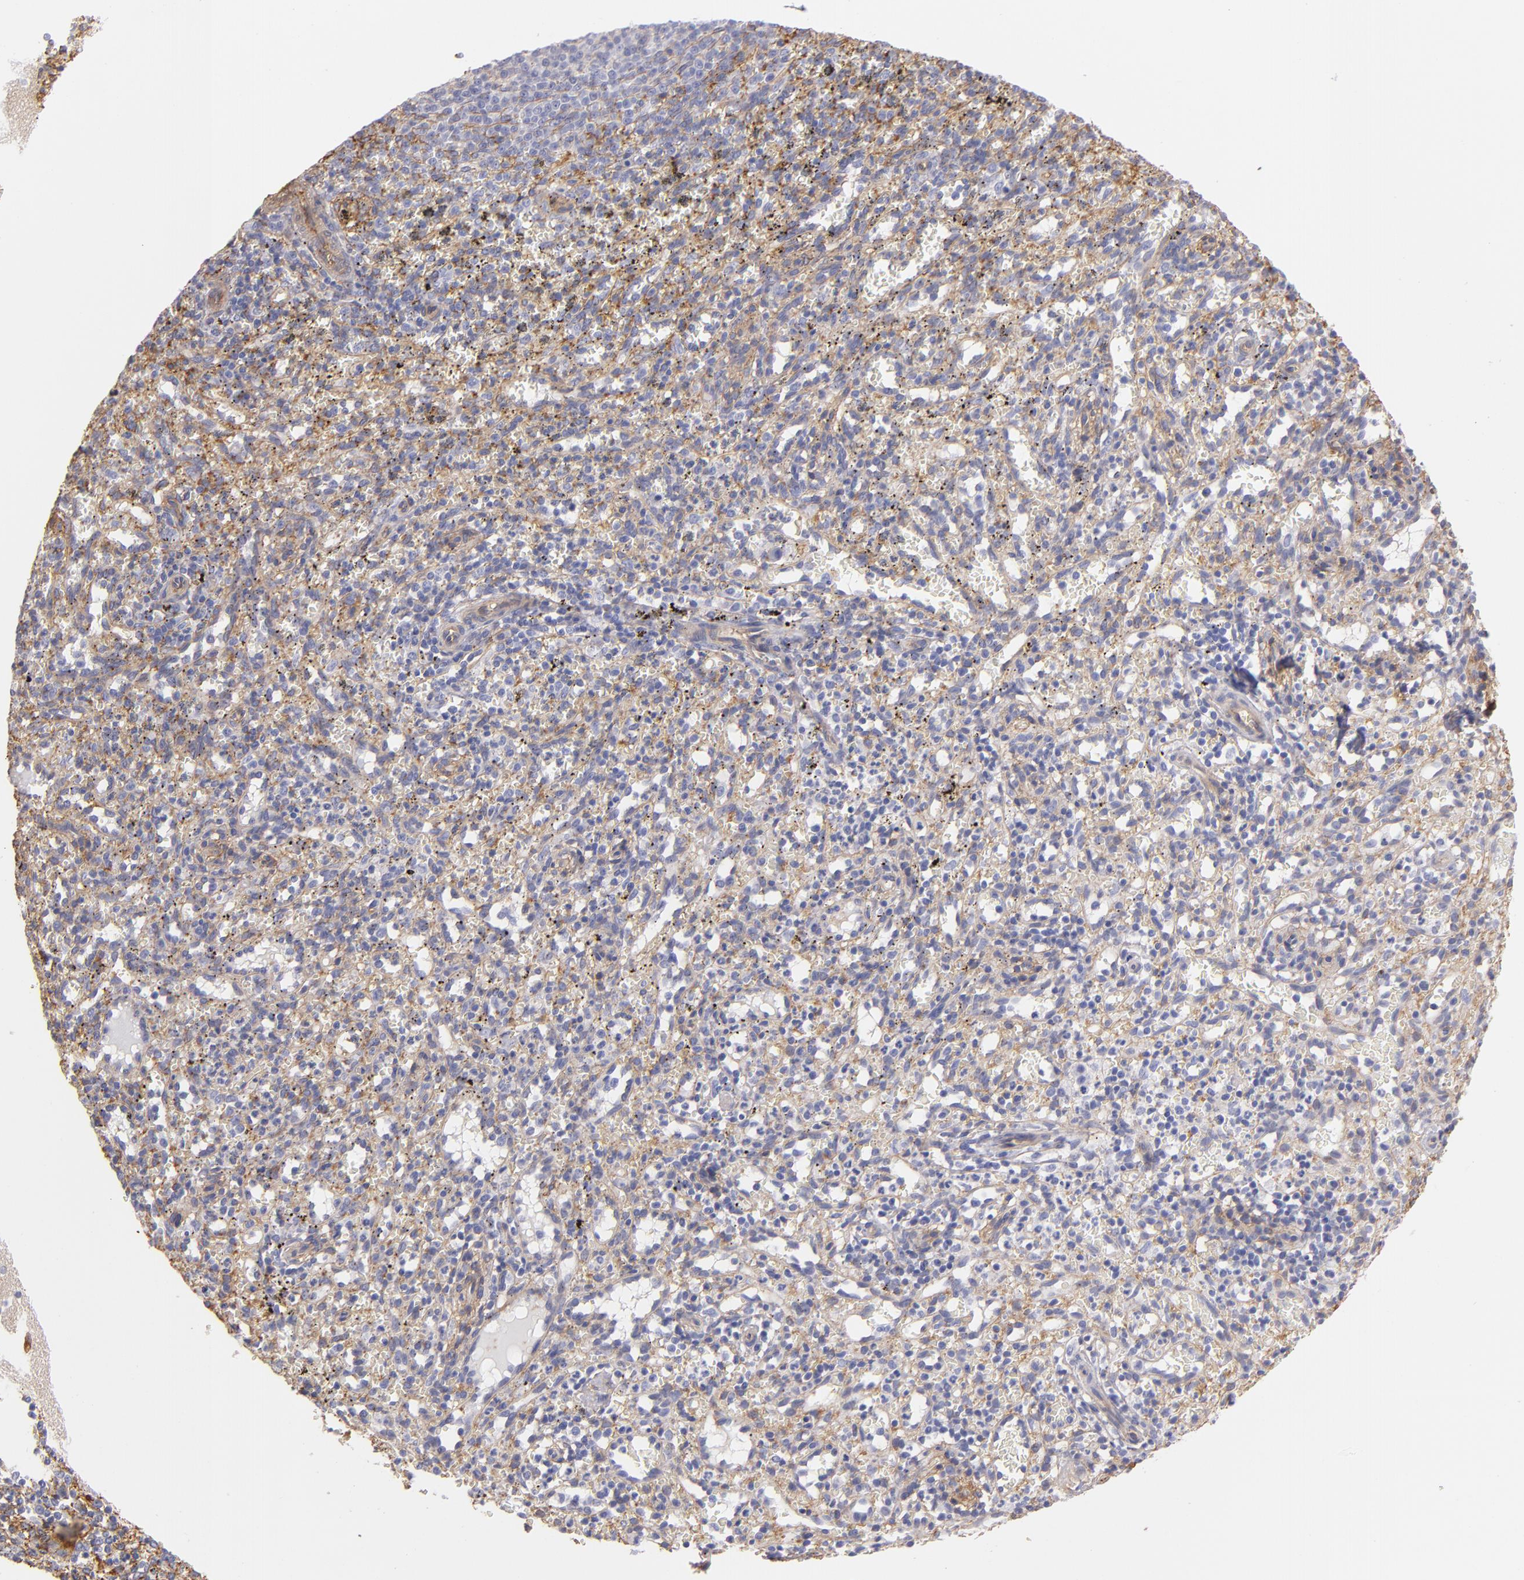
{"staining": {"intensity": "moderate", "quantity": "25%-75%", "location": "cytoplasmic/membranous"}, "tissue": "spleen", "cell_type": "Cells in red pulp", "image_type": "normal", "snomed": [{"axis": "morphology", "description": "Normal tissue, NOS"}, {"axis": "topography", "description": "Spleen"}], "caption": "Immunohistochemistry micrograph of benign spleen stained for a protein (brown), which demonstrates medium levels of moderate cytoplasmic/membranous expression in approximately 25%-75% of cells in red pulp.", "gene": "CD151", "patient": {"sex": "female", "age": 10}}